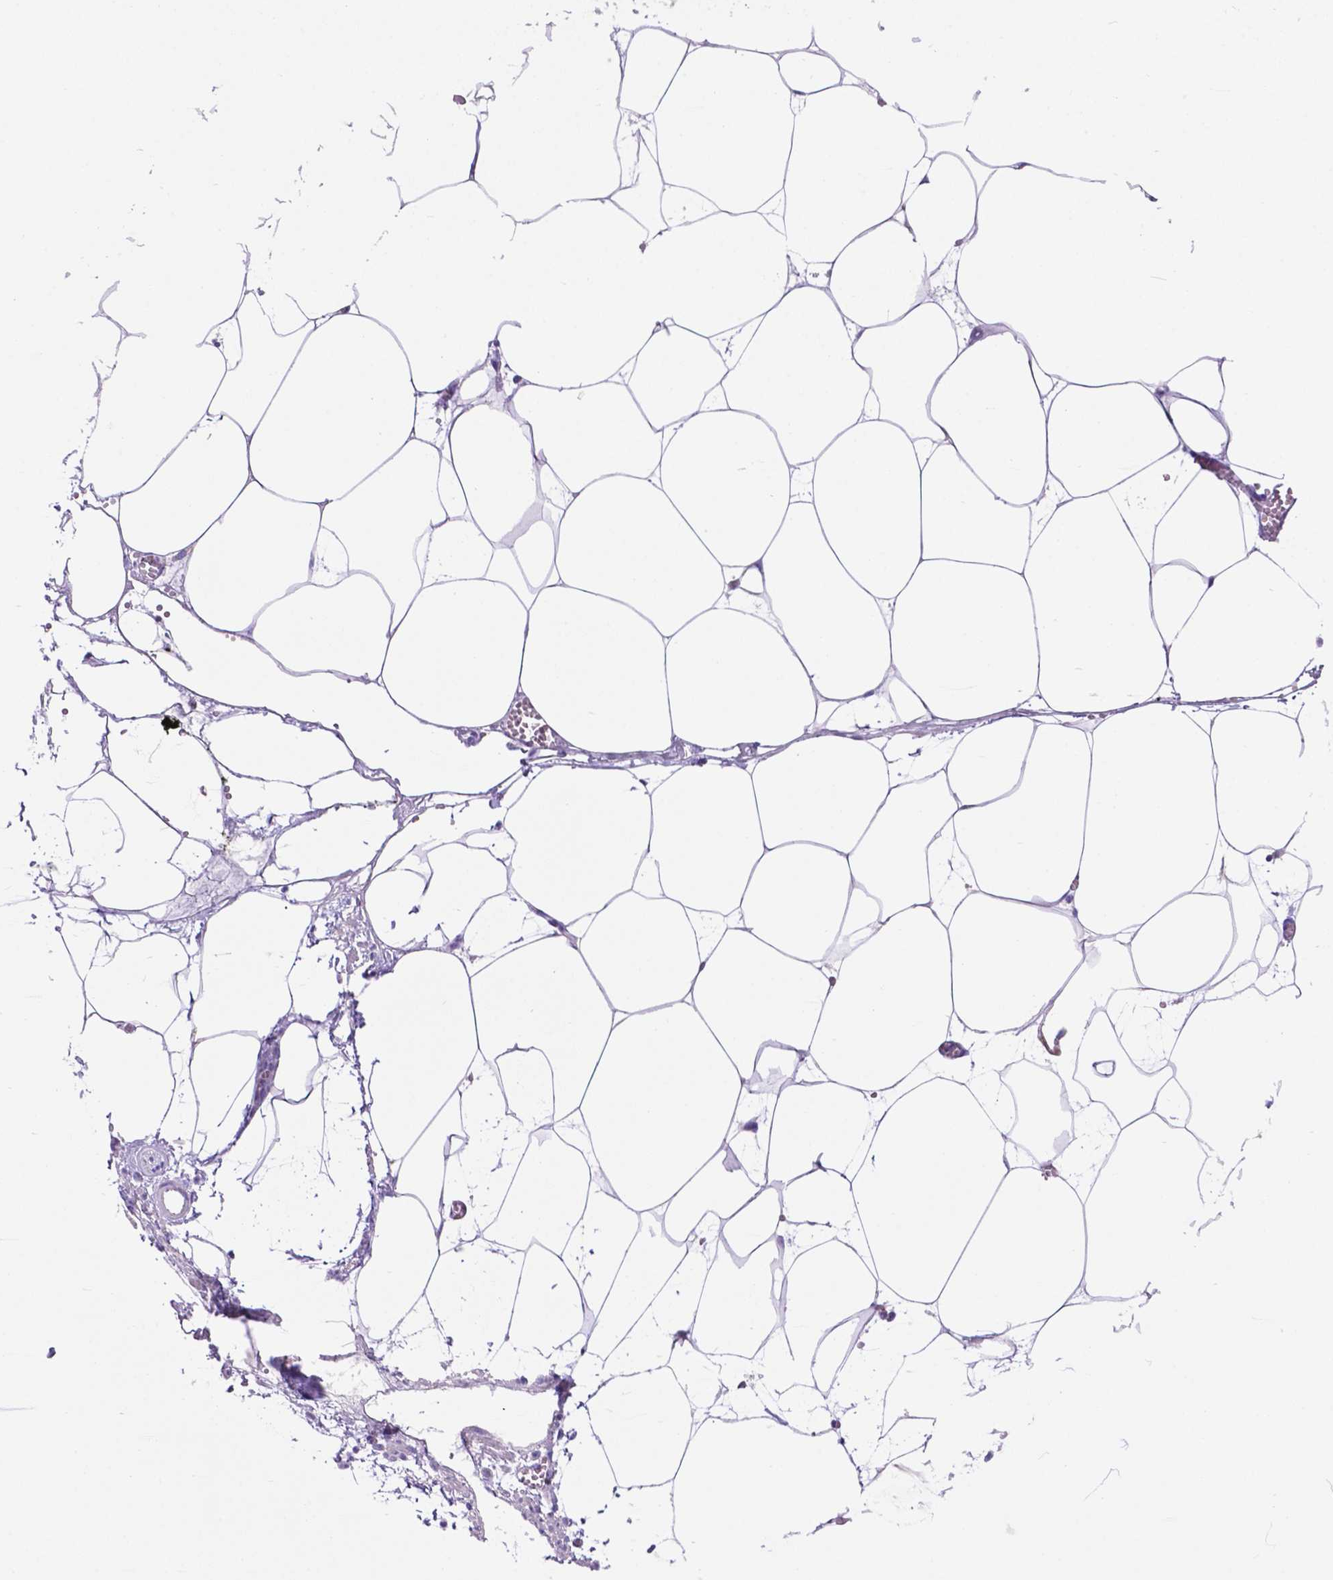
{"staining": {"intensity": "negative", "quantity": "none", "location": "none"}, "tissue": "adipose tissue", "cell_type": "Adipocytes", "image_type": "normal", "snomed": [{"axis": "morphology", "description": "Normal tissue, NOS"}, {"axis": "topography", "description": "Adipose tissue"}, {"axis": "topography", "description": "Pancreas"}, {"axis": "topography", "description": "Peripheral nerve tissue"}], "caption": "High magnification brightfield microscopy of benign adipose tissue stained with DAB (brown) and counterstained with hematoxylin (blue): adipocytes show no significant expression.", "gene": "TMEM121B", "patient": {"sex": "female", "age": 58}}